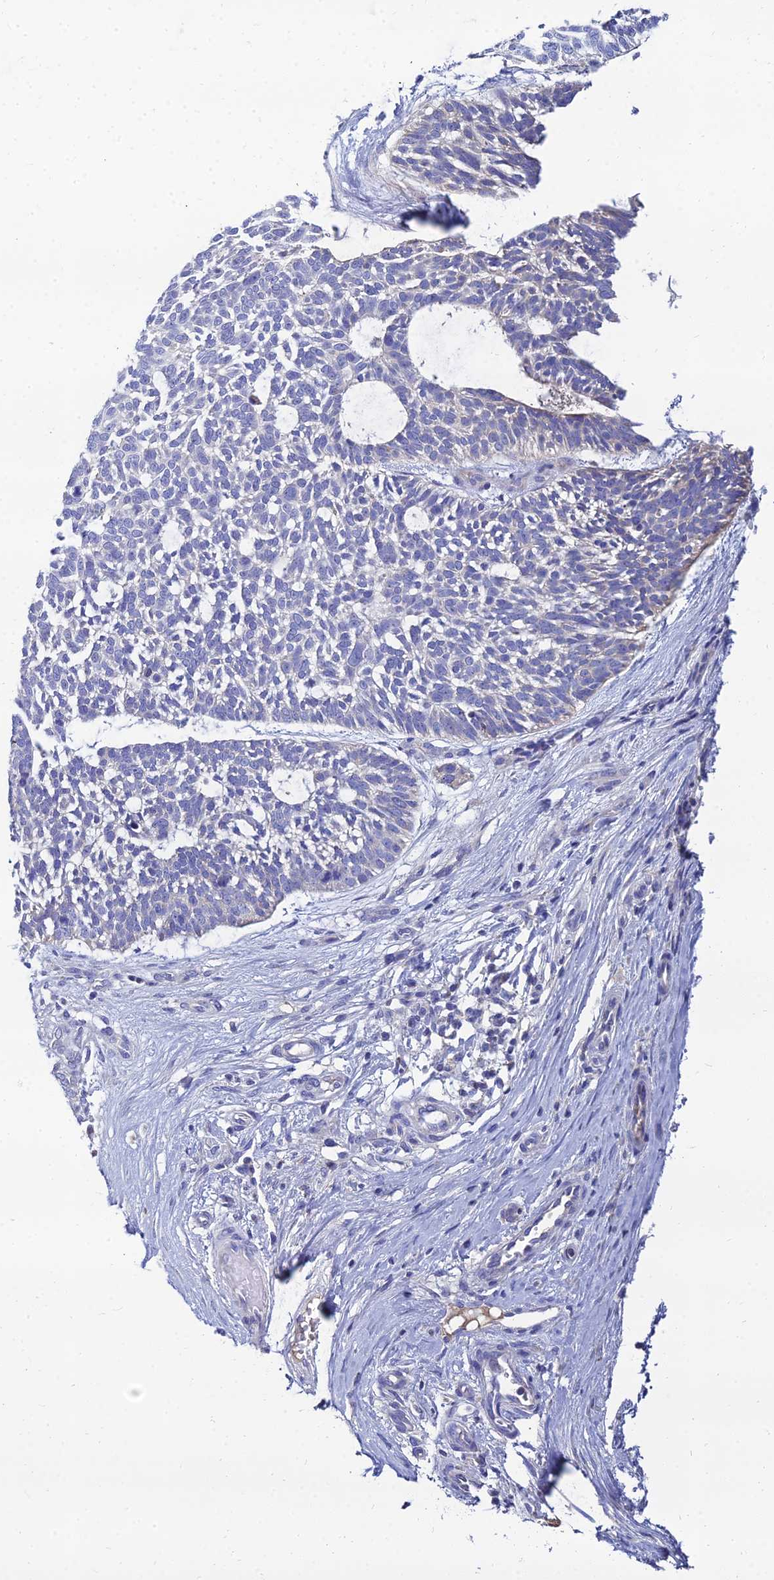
{"staining": {"intensity": "negative", "quantity": "none", "location": "none"}, "tissue": "skin cancer", "cell_type": "Tumor cells", "image_type": "cancer", "snomed": [{"axis": "morphology", "description": "Basal cell carcinoma"}, {"axis": "topography", "description": "Skin"}], "caption": "High magnification brightfield microscopy of skin cancer stained with DAB (3,3'-diaminobenzidine) (brown) and counterstained with hematoxylin (blue): tumor cells show no significant expression.", "gene": "NPY", "patient": {"sex": "male", "age": 88}}